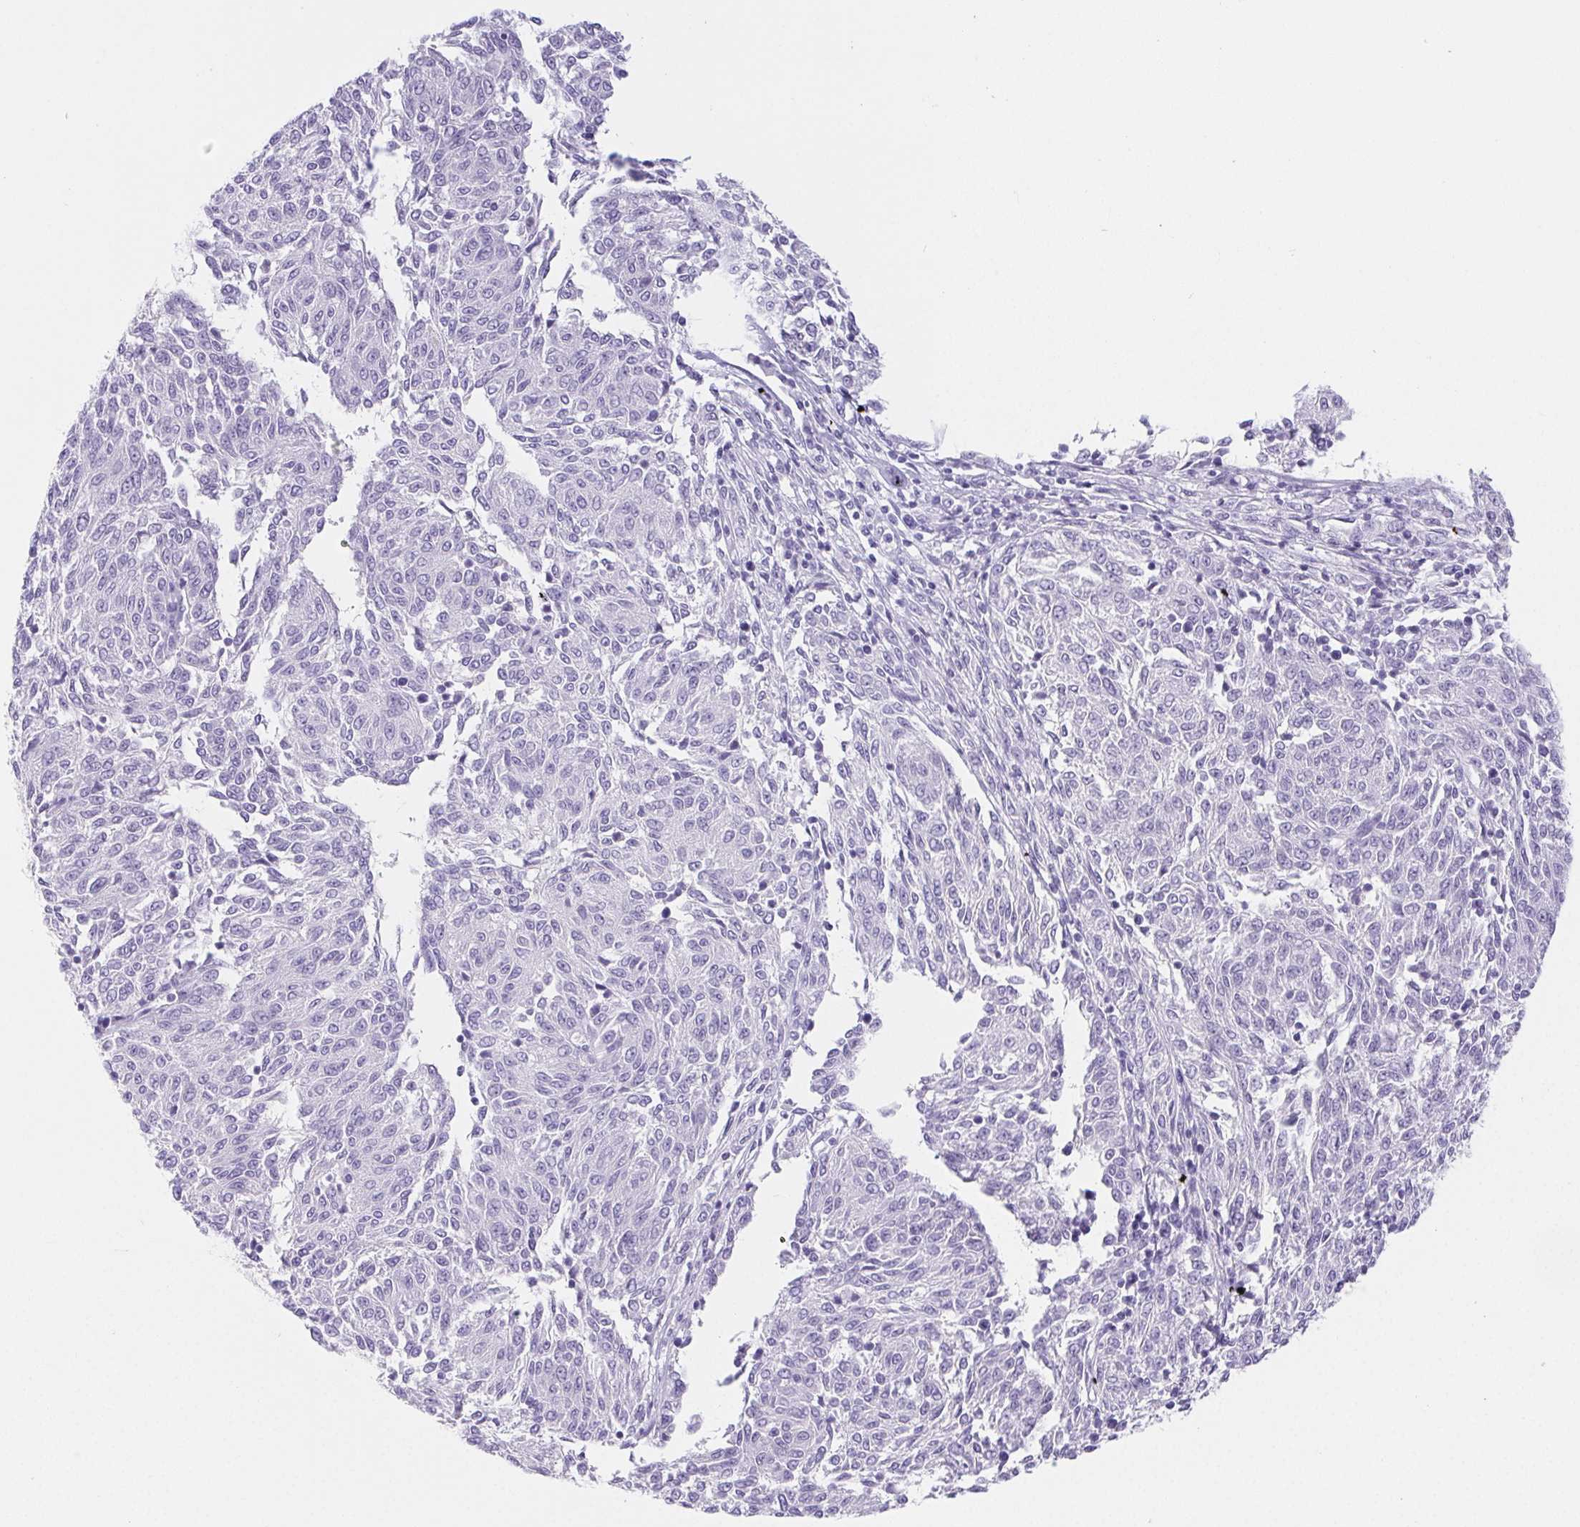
{"staining": {"intensity": "negative", "quantity": "none", "location": "none"}, "tissue": "melanoma", "cell_type": "Tumor cells", "image_type": "cancer", "snomed": [{"axis": "morphology", "description": "Malignant melanoma, NOS"}, {"axis": "topography", "description": "Skin"}], "caption": "Immunohistochemical staining of melanoma exhibits no significant positivity in tumor cells. Brightfield microscopy of immunohistochemistry stained with DAB (3,3'-diaminobenzidine) (brown) and hematoxylin (blue), captured at high magnification.", "gene": "PNLIP", "patient": {"sex": "female", "age": 72}}